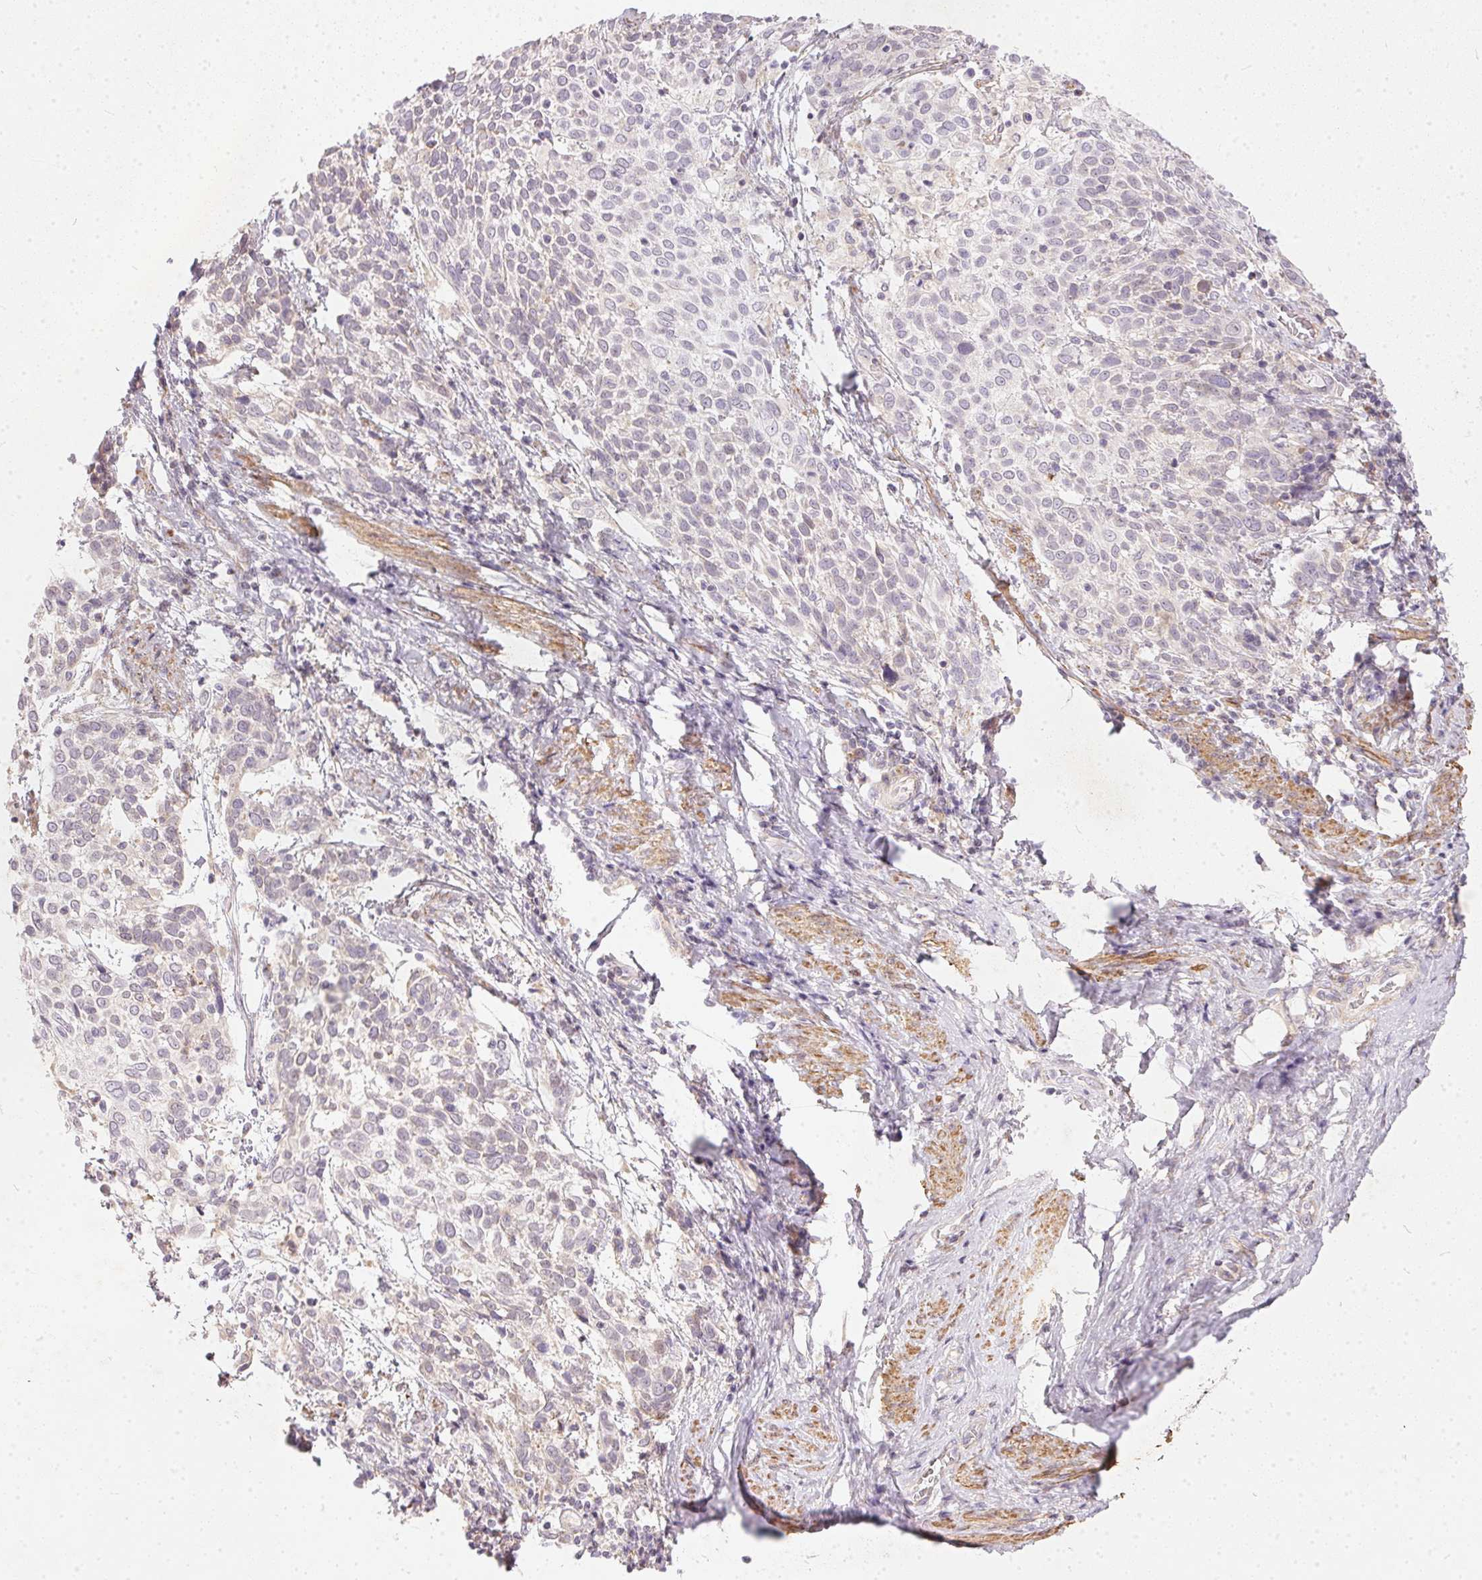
{"staining": {"intensity": "negative", "quantity": "none", "location": "none"}, "tissue": "cervical cancer", "cell_type": "Tumor cells", "image_type": "cancer", "snomed": [{"axis": "morphology", "description": "Squamous cell carcinoma, NOS"}, {"axis": "topography", "description": "Cervix"}], "caption": "This is an immunohistochemistry photomicrograph of human cervical cancer. There is no staining in tumor cells.", "gene": "VWA5B2", "patient": {"sex": "female", "age": 61}}